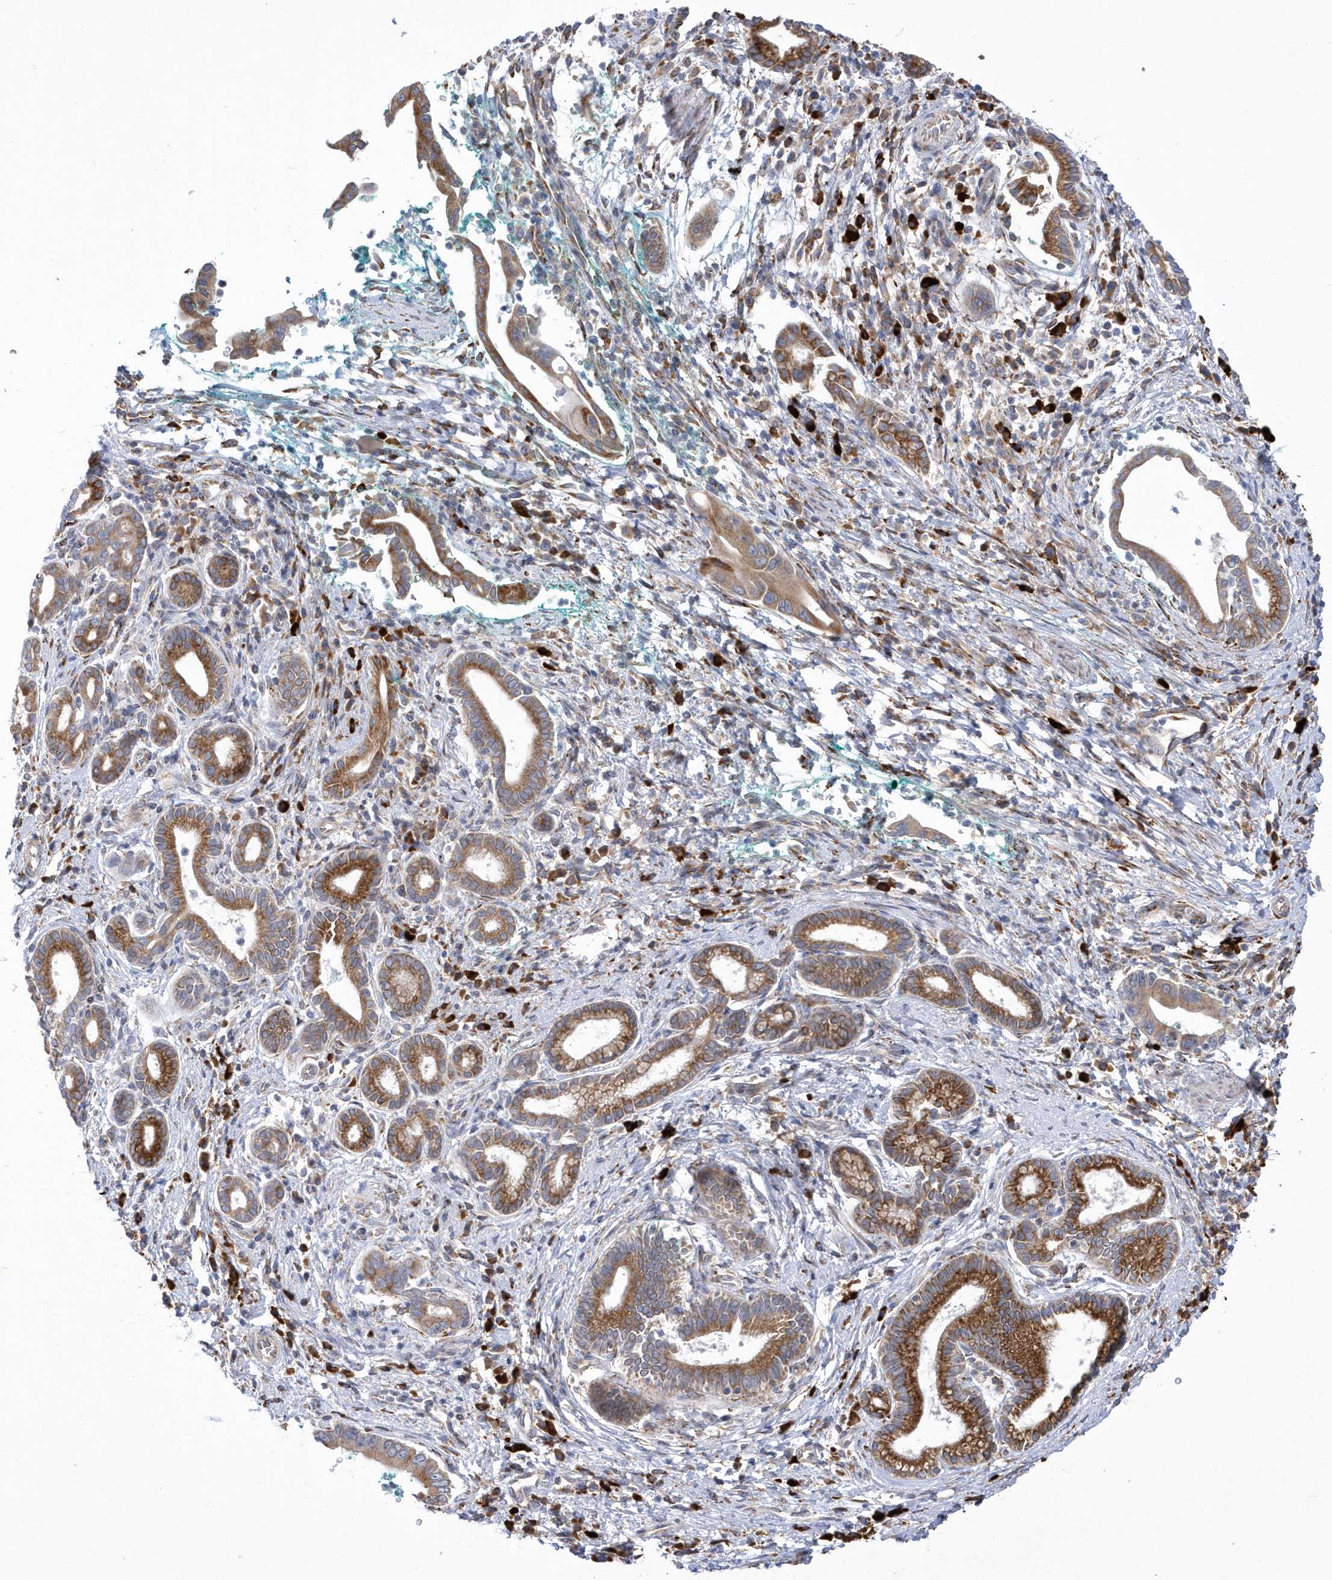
{"staining": {"intensity": "moderate", "quantity": ">75%", "location": "cytoplasmic/membranous"}, "tissue": "pancreatic cancer", "cell_type": "Tumor cells", "image_type": "cancer", "snomed": [{"axis": "morphology", "description": "Adenocarcinoma, NOS"}, {"axis": "topography", "description": "Pancreas"}], "caption": "This is an image of immunohistochemistry (IHC) staining of pancreatic cancer (adenocarcinoma), which shows moderate staining in the cytoplasmic/membranous of tumor cells.", "gene": "MED31", "patient": {"sex": "male", "age": 78}}